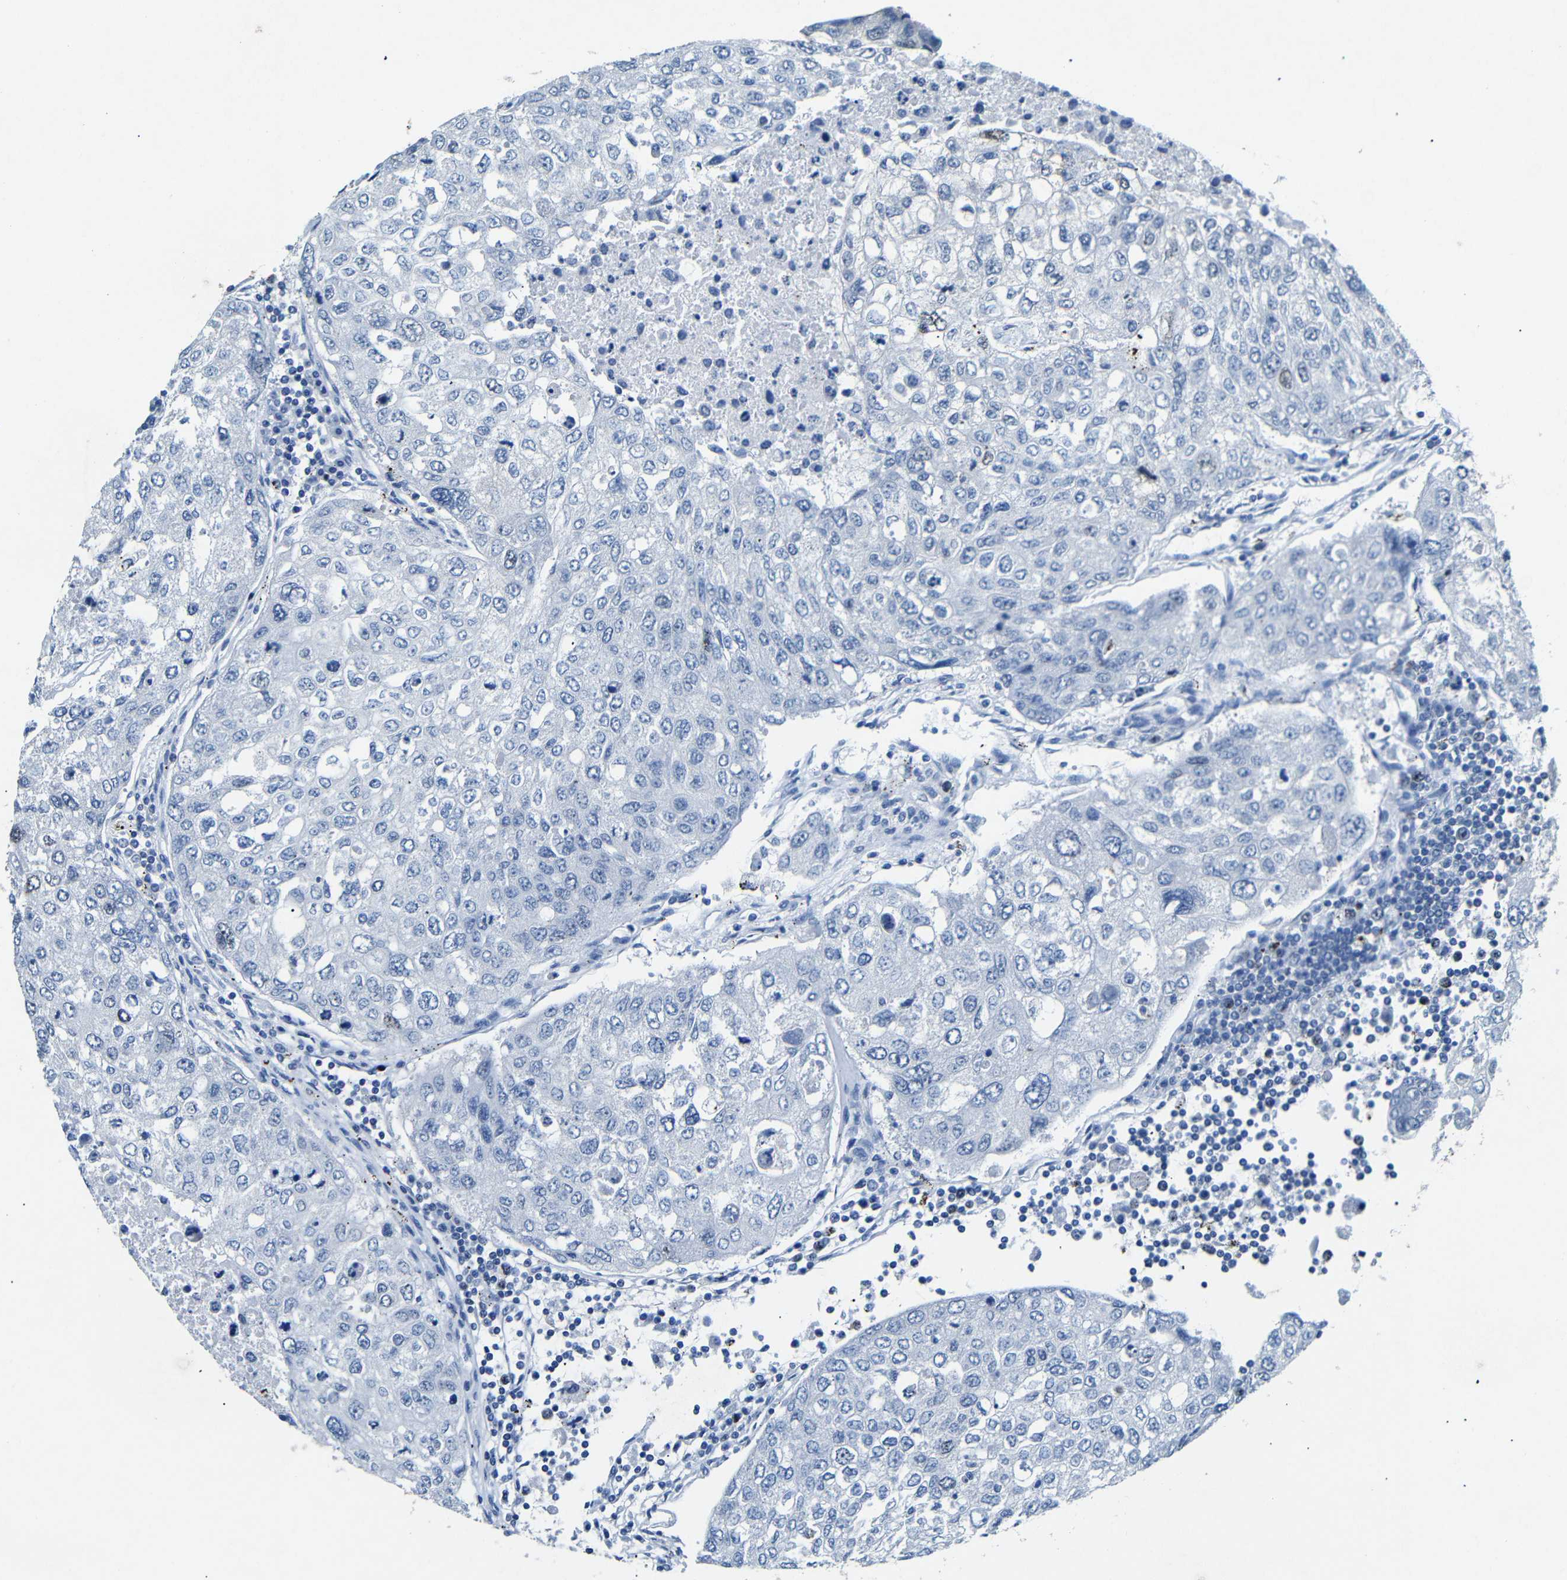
{"staining": {"intensity": "negative", "quantity": "none", "location": "none"}, "tissue": "urothelial cancer", "cell_type": "Tumor cells", "image_type": "cancer", "snomed": [{"axis": "morphology", "description": "Urothelial carcinoma, High grade"}, {"axis": "topography", "description": "Lymph node"}, {"axis": "topography", "description": "Urinary bladder"}], "caption": "DAB immunohistochemical staining of human high-grade urothelial carcinoma demonstrates no significant positivity in tumor cells. Brightfield microscopy of immunohistochemistry (IHC) stained with DAB (brown) and hematoxylin (blue), captured at high magnification.", "gene": "INCENP", "patient": {"sex": "male", "age": 51}}